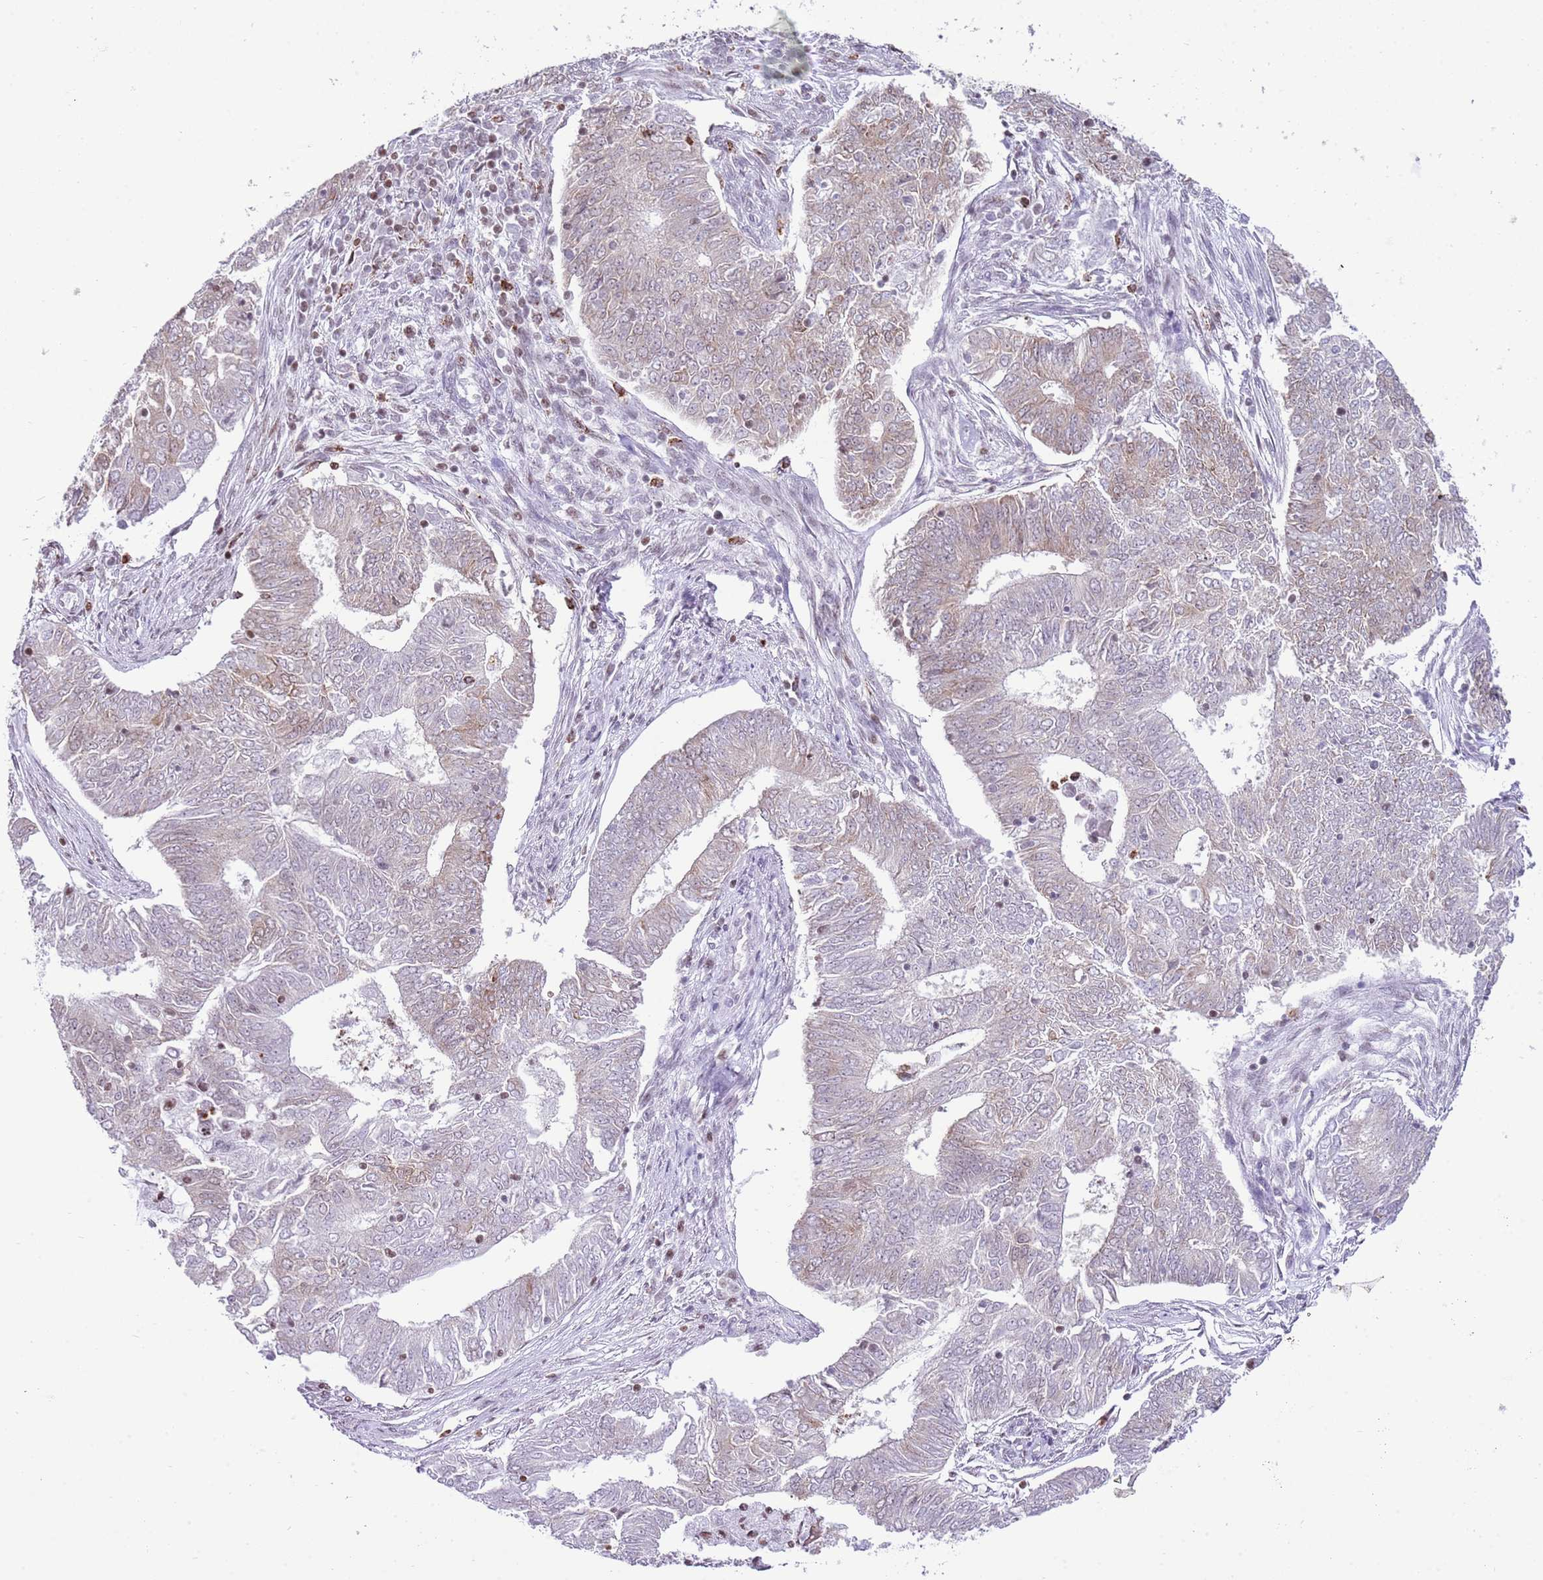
{"staining": {"intensity": "weak", "quantity": "25%-75%", "location": "cytoplasmic/membranous"}, "tissue": "endometrial cancer", "cell_type": "Tumor cells", "image_type": "cancer", "snomed": [{"axis": "morphology", "description": "Adenocarcinoma, NOS"}, {"axis": "topography", "description": "Endometrium"}], "caption": "Immunohistochemistry (IHC) micrograph of neoplastic tissue: human adenocarcinoma (endometrial) stained using IHC displays low levels of weak protein expression localized specifically in the cytoplasmic/membranous of tumor cells, appearing as a cytoplasmic/membranous brown color.", "gene": "PRR15", "patient": {"sex": "female", "age": 62}}